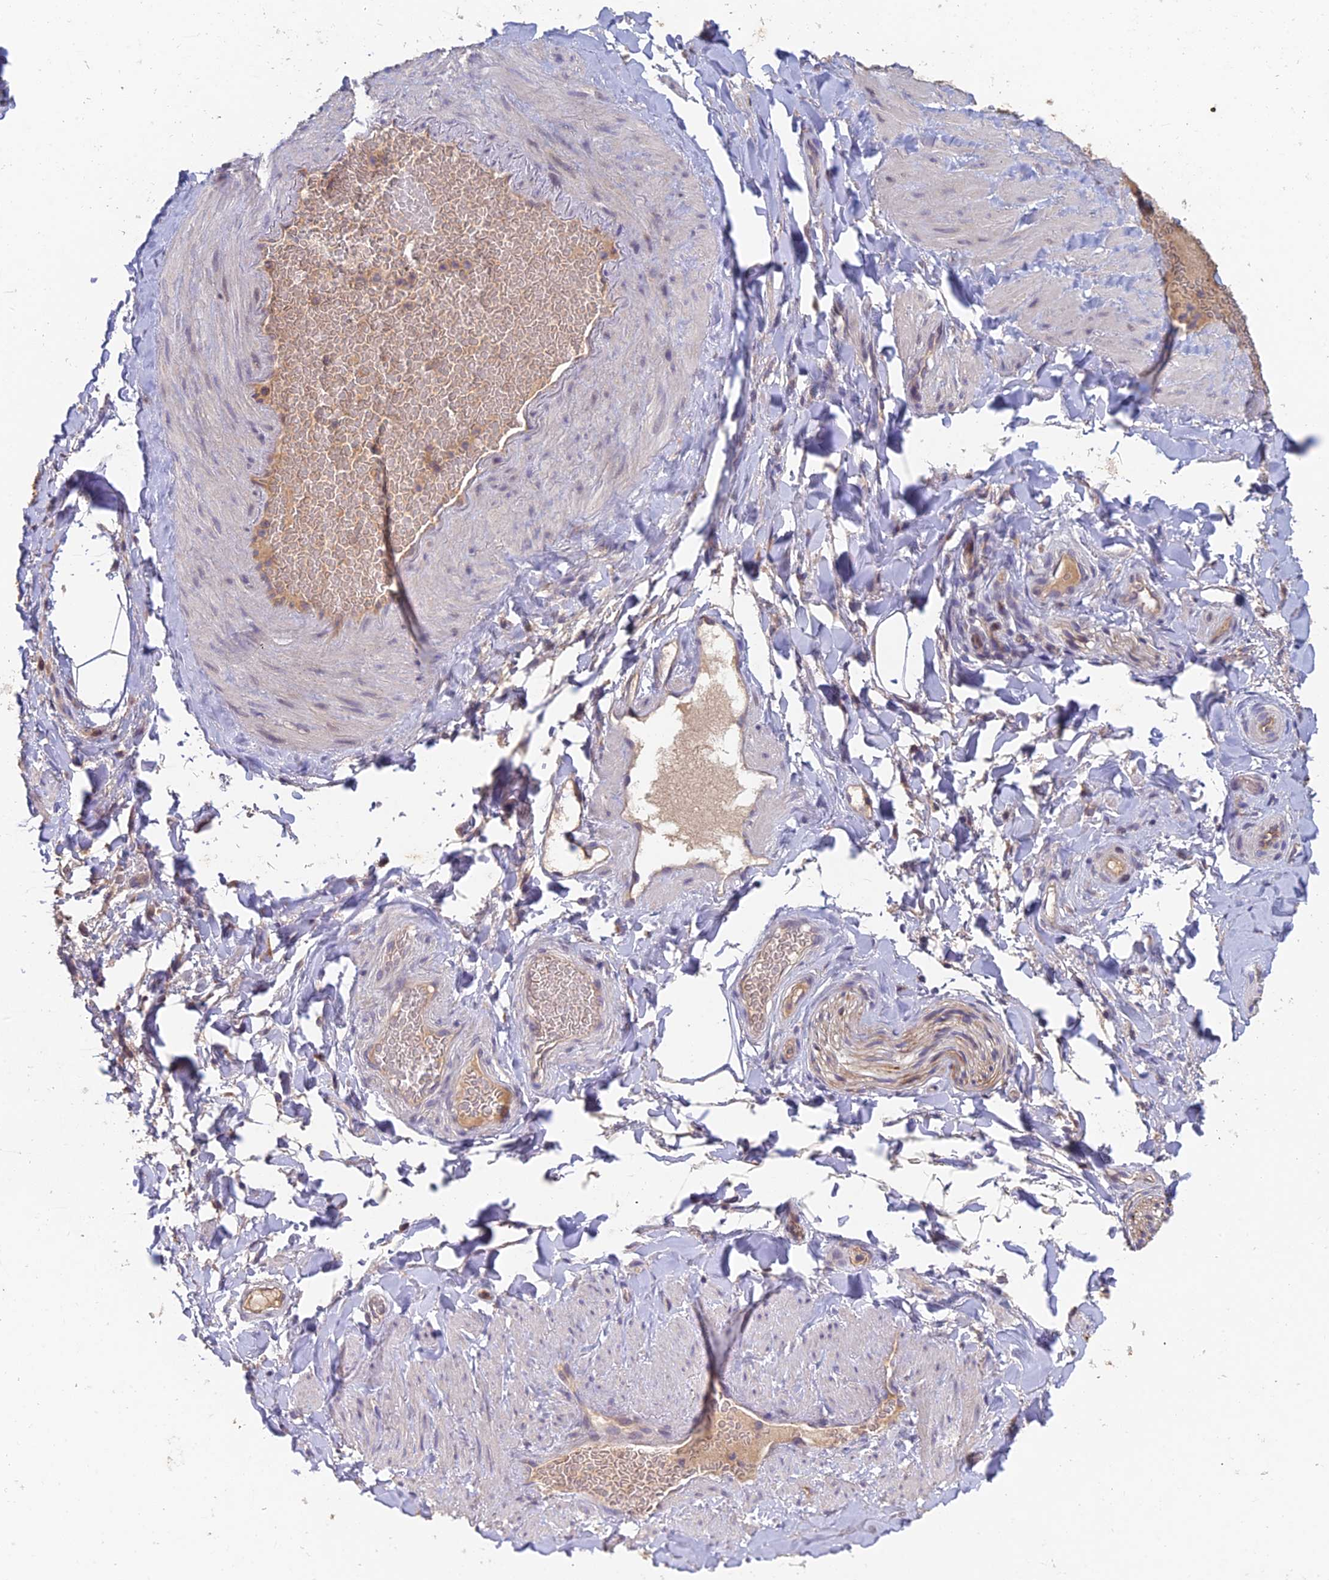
{"staining": {"intensity": "negative", "quantity": "none", "location": "none"}, "tissue": "adipose tissue", "cell_type": "Adipocytes", "image_type": "normal", "snomed": [{"axis": "morphology", "description": "Normal tissue, NOS"}, {"axis": "topography", "description": "Soft tissue"}, {"axis": "topography", "description": "Vascular tissue"}], "caption": "High magnification brightfield microscopy of normal adipose tissue stained with DAB (brown) and counterstained with hematoxylin (blue): adipocytes show no significant positivity. (DAB (3,3'-diaminobenzidine) IHC, high magnification).", "gene": "ADAMTS13", "patient": {"sex": "male", "age": 54}}